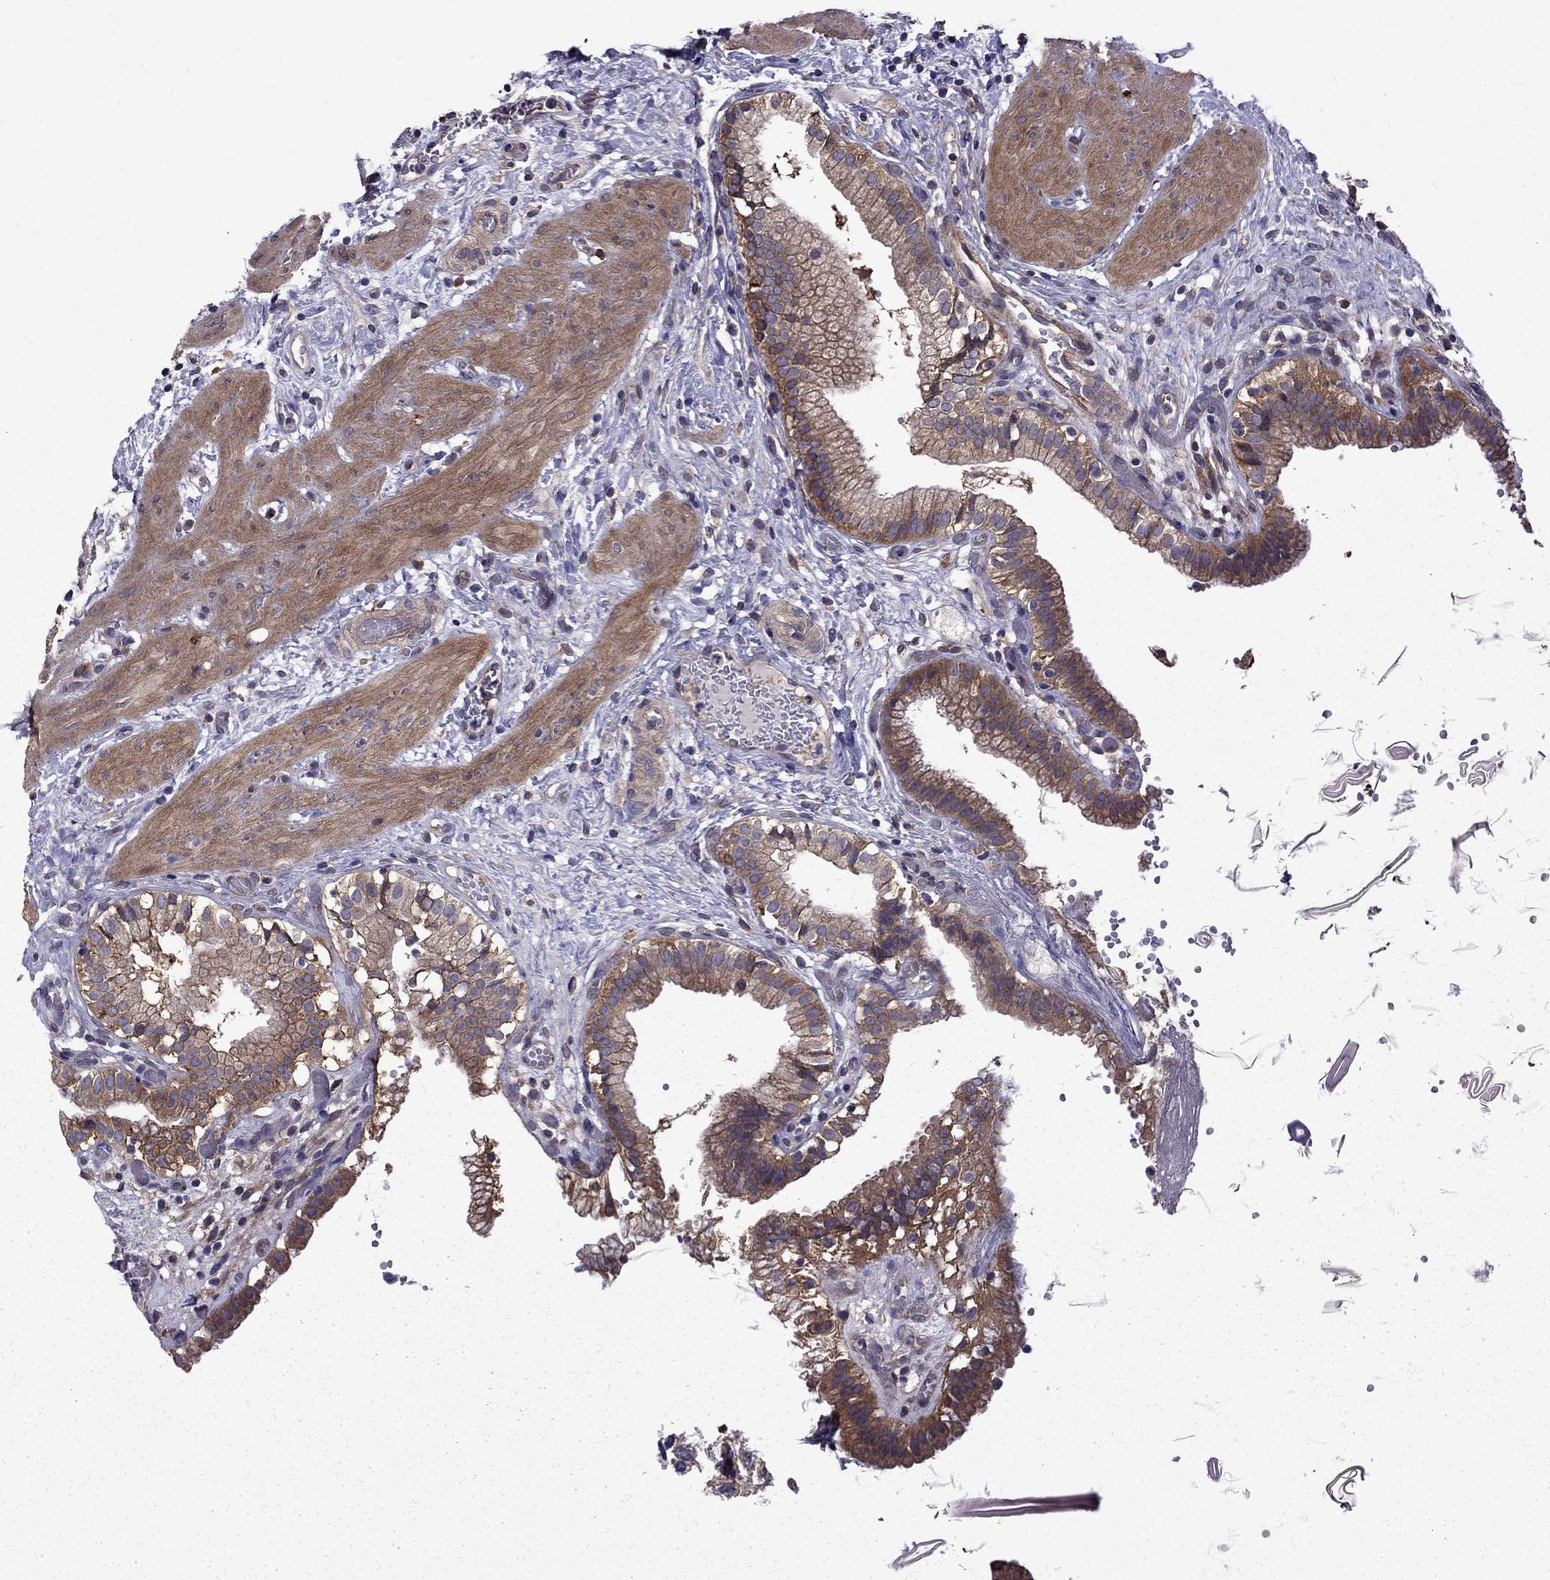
{"staining": {"intensity": "strong", "quantity": ">75%", "location": "cytoplasmic/membranous"}, "tissue": "gallbladder", "cell_type": "Glandular cells", "image_type": "normal", "snomed": [{"axis": "morphology", "description": "Normal tissue, NOS"}, {"axis": "topography", "description": "Gallbladder"}], "caption": "Benign gallbladder reveals strong cytoplasmic/membranous positivity in about >75% of glandular cells, visualized by immunohistochemistry. The protein of interest is shown in brown color, while the nuclei are stained blue.", "gene": "ITGB1", "patient": {"sex": "female", "age": 24}}